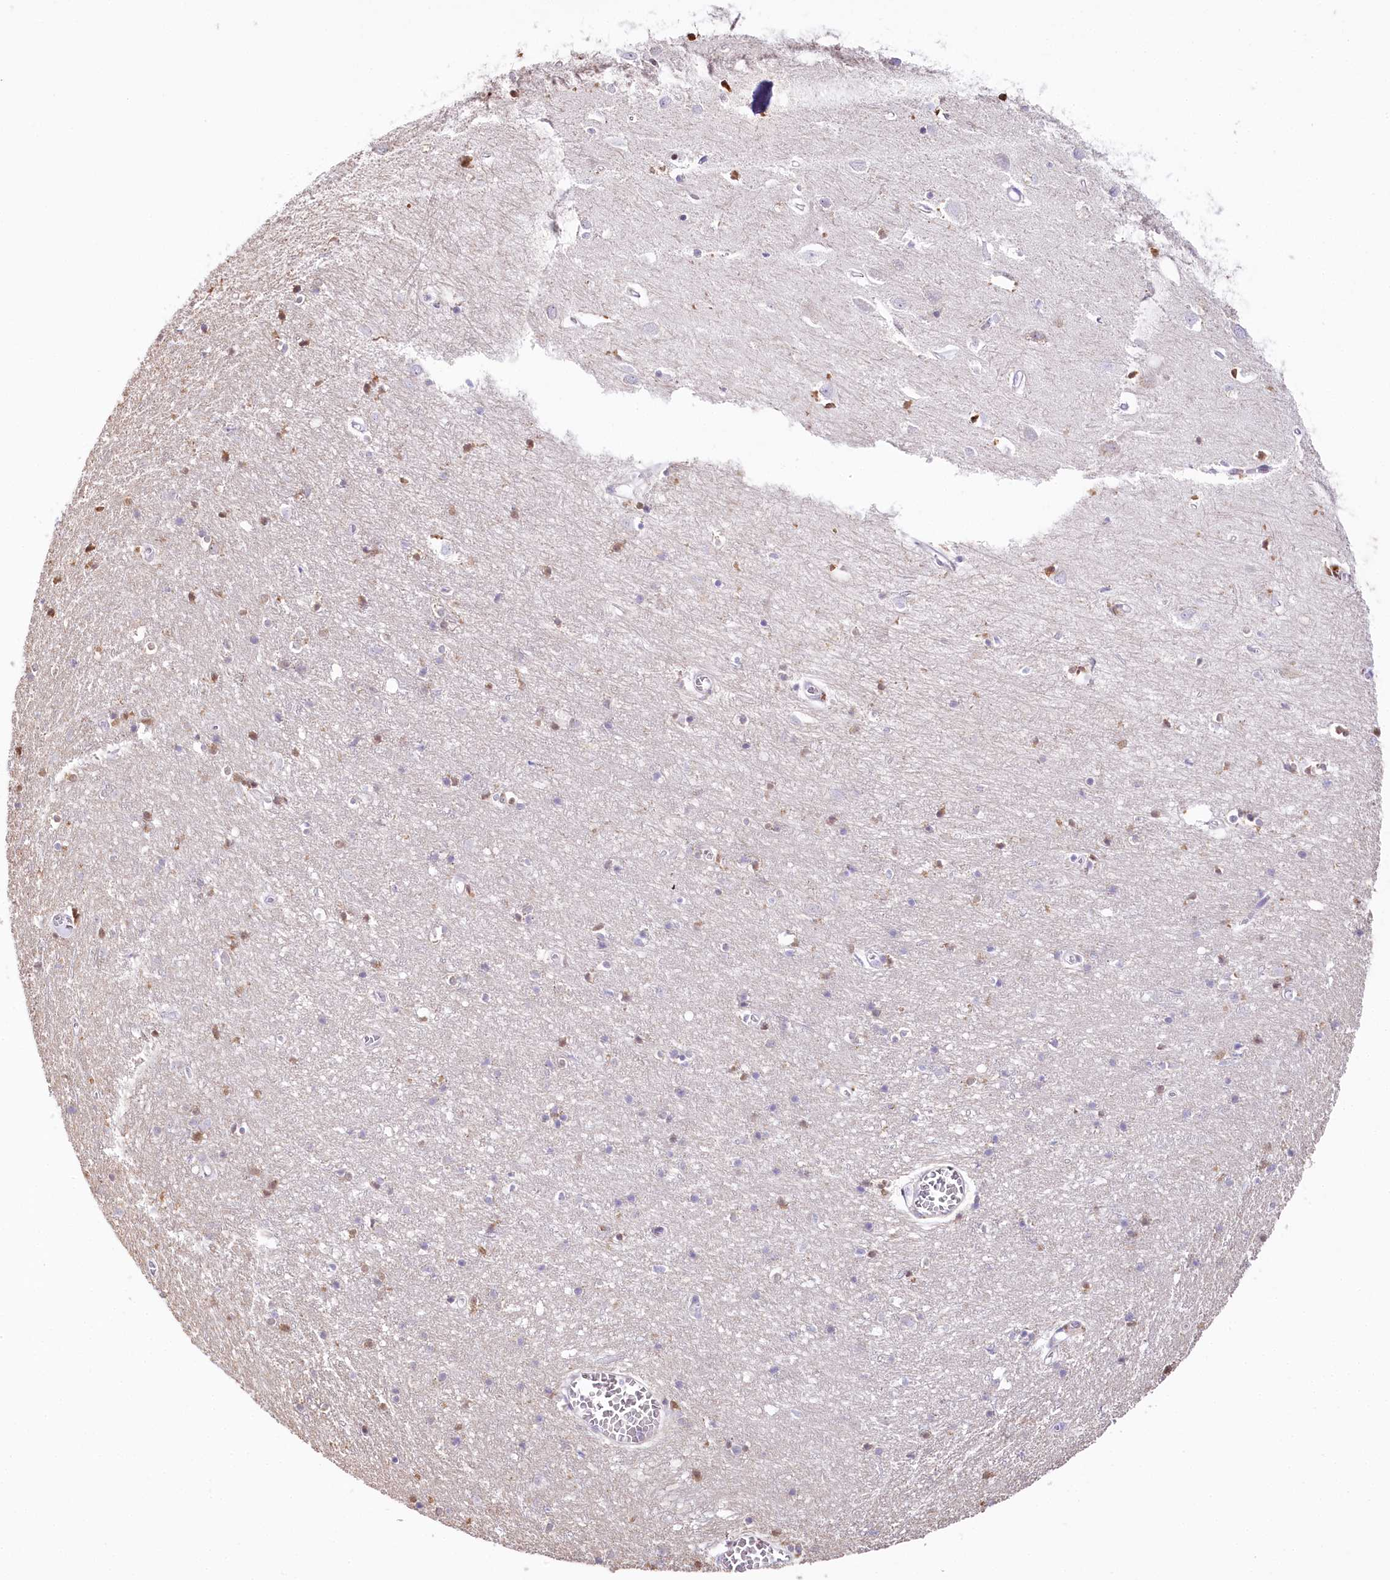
{"staining": {"intensity": "weak", "quantity": "25%-75%", "location": "cytoplasmic/membranous"}, "tissue": "cerebral cortex", "cell_type": "Endothelial cells", "image_type": "normal", "snomed": [{"axis": "morphology", "description": "Normal tissue, NOS"}, {"axis": "topography", "description": "Cerebral cortex"}], "caption": "This is an image of immunohistochemistry (IHC) staining of normal cerebral cortex, which shows weak staining in the cytoplasmic/membranous of endothelial cells.", "gene": "MYOZ1", "patient": {"sex": "female", "age": 64}}